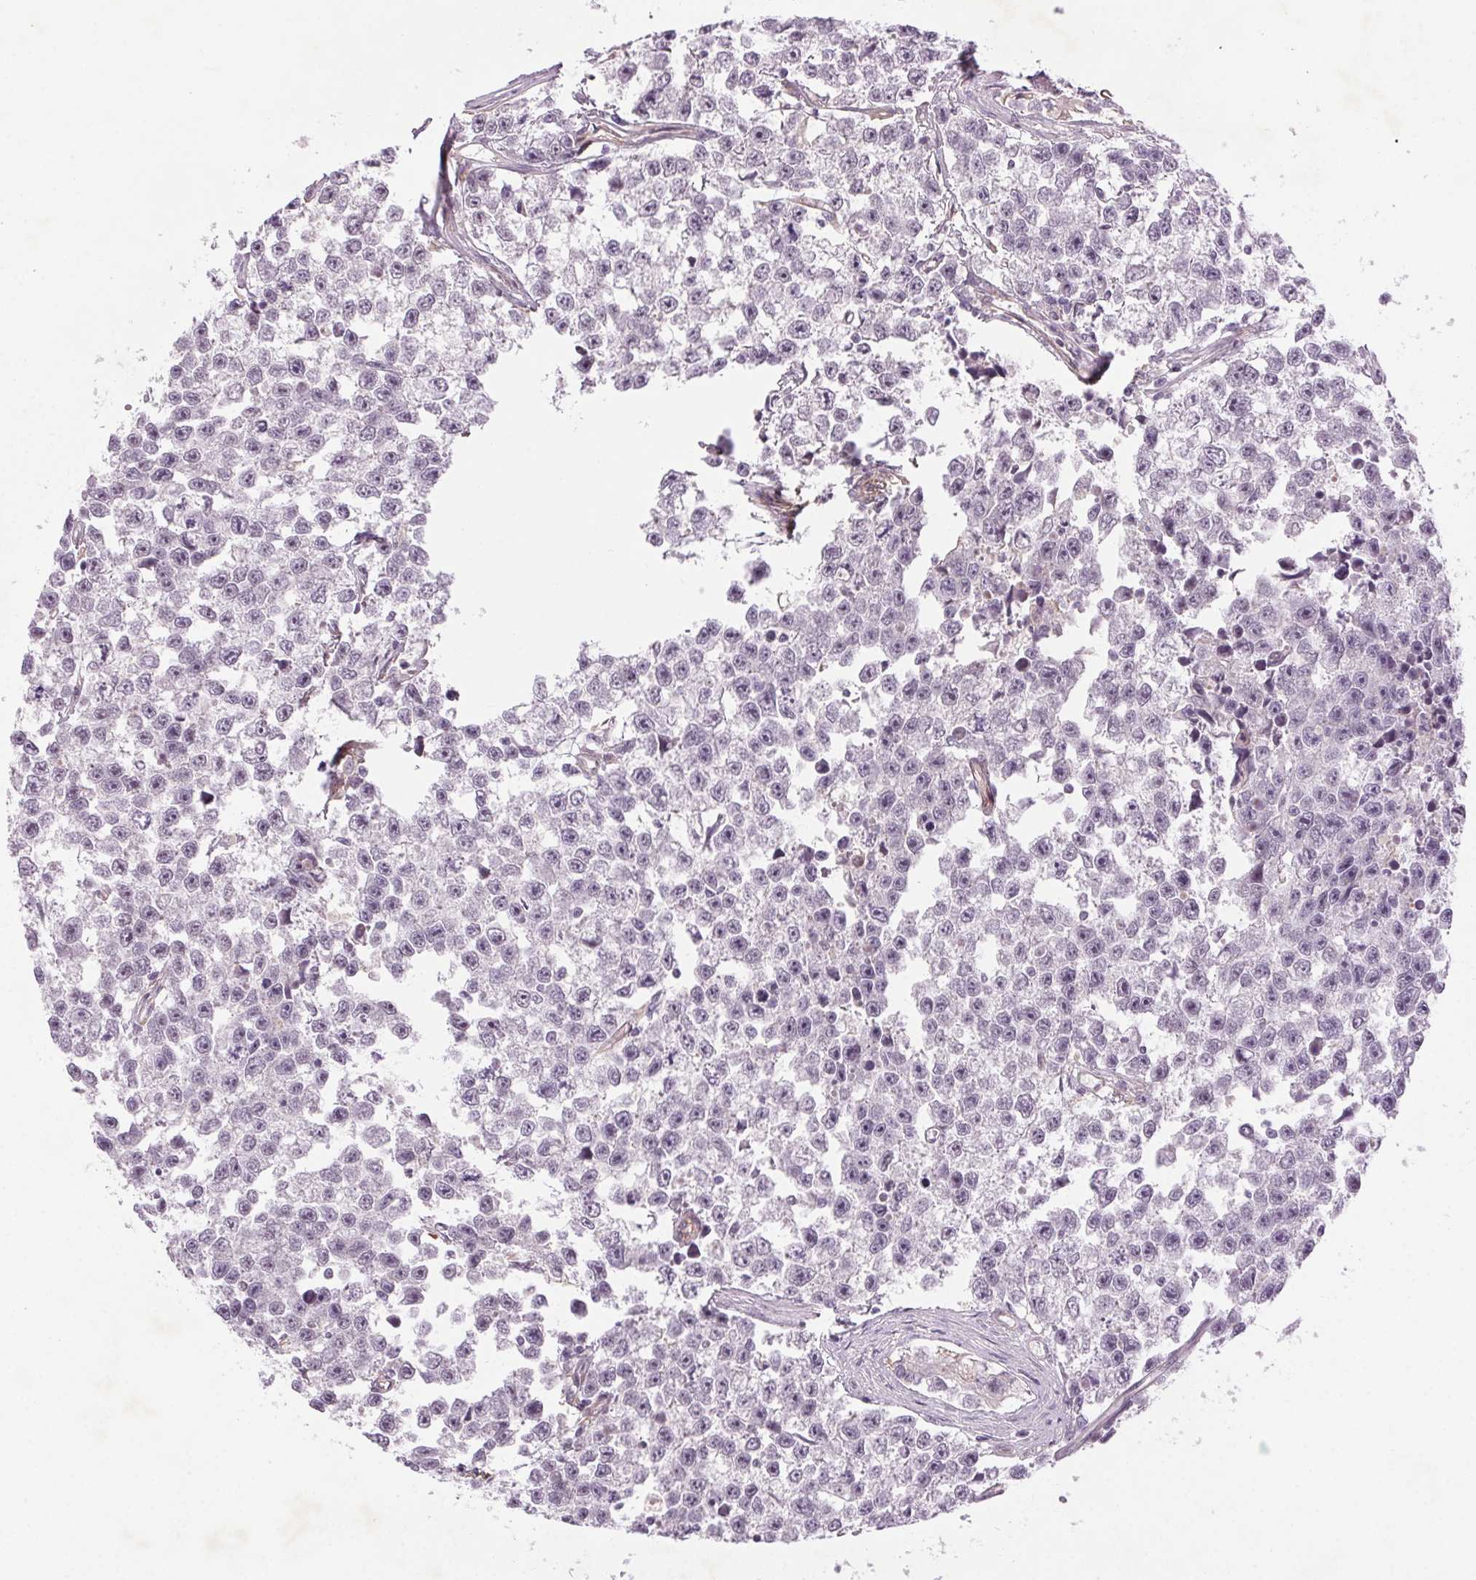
{"staining": {"intensity": "negative", "quantity": "none", "location": "none"}, "tissue": "testis cancer", "cell_type": "Tumor cells", "image_type": "cancer", "snomed": [{"axis": "morphology", "description": "Seminoma, NOS"}, {"axis": "topography", "description": "Testis"}], "caption": "An image of testis cancer stained for a protein exhibits no brown staining in tumor cells.", "gene": "CCSER1", "patient": {"sex": "male", "age": 26}}